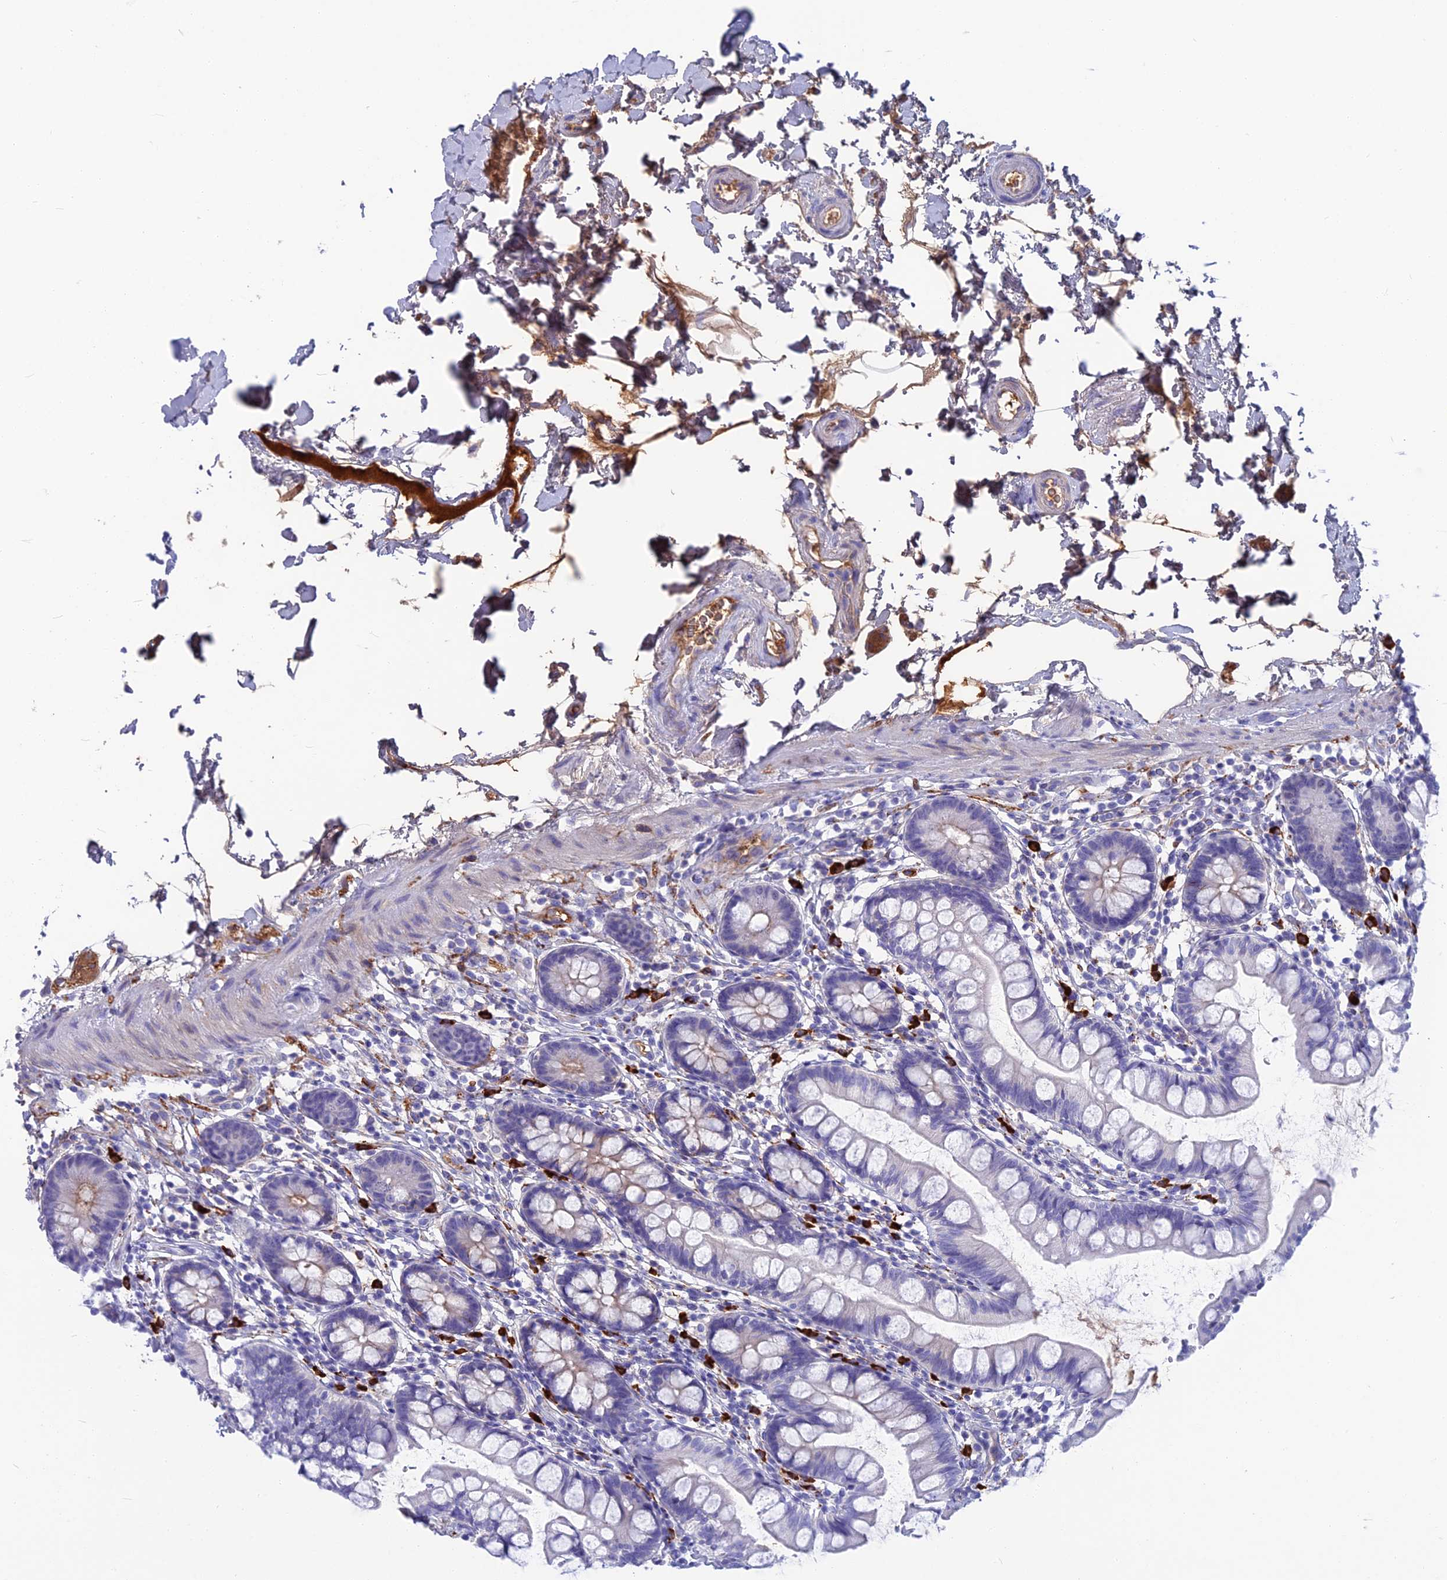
{"staining": {"intensity": "weak", "quantity": "<25%", "location": "cytoplasmic/membranous"}, "tissue": "small intestine", "cell_type": "Glandular cells", "image_type": "normal", "snomed": [{"axis": "morphology", "description": "Normal tissue, NOS"}, {"axis": "topography", "description": "Small intestine"}], "caption": "This is an immunohistochemistry micrograph of normal small intestine. There is no expression in glandular cells.", "gene": "SNAP91", "patient": {"sex": "female", "age": 84}}